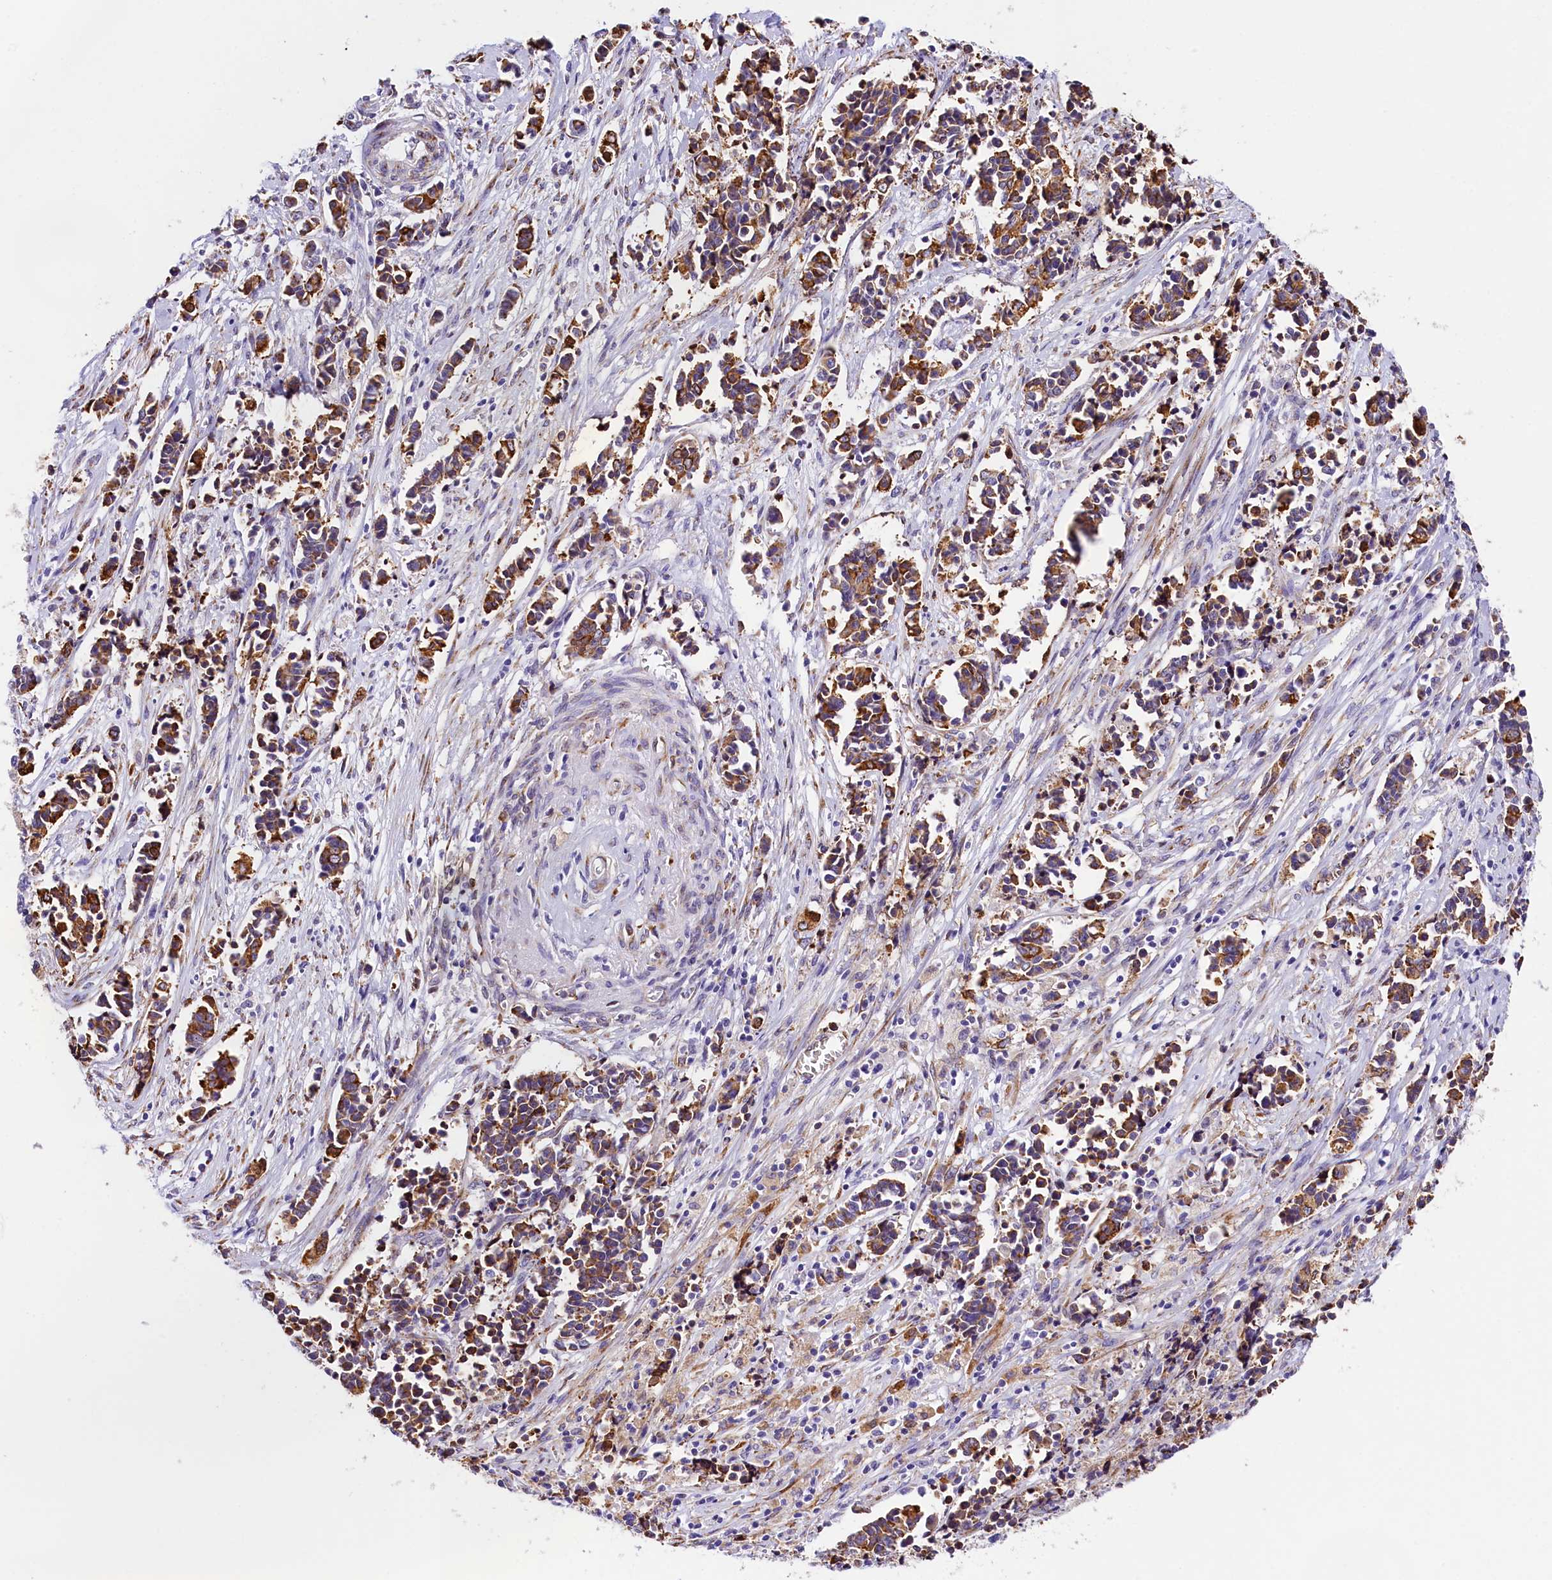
{"staining": {"intensity": "moderate", "quantity": ">75%", "location": "cytoplasmic/membranous"}, "tissue": "cervical cancer", "cell_type": "Tumor cells", "image_type": "cancer", "snomed": [{"axis": "morphology", "description": "Squamous cell carcinoma, NOS"}, {"axis": "topography", "description": "Cervix"}], "caption": "An image of squamous cell carcinoma (cervical) stained for a protein exhibits moderate cytoplasmic/membranous brown staining in tumor cells.", "gene": "ITGA1", "patient": {"sex": "female", "age": 35}}